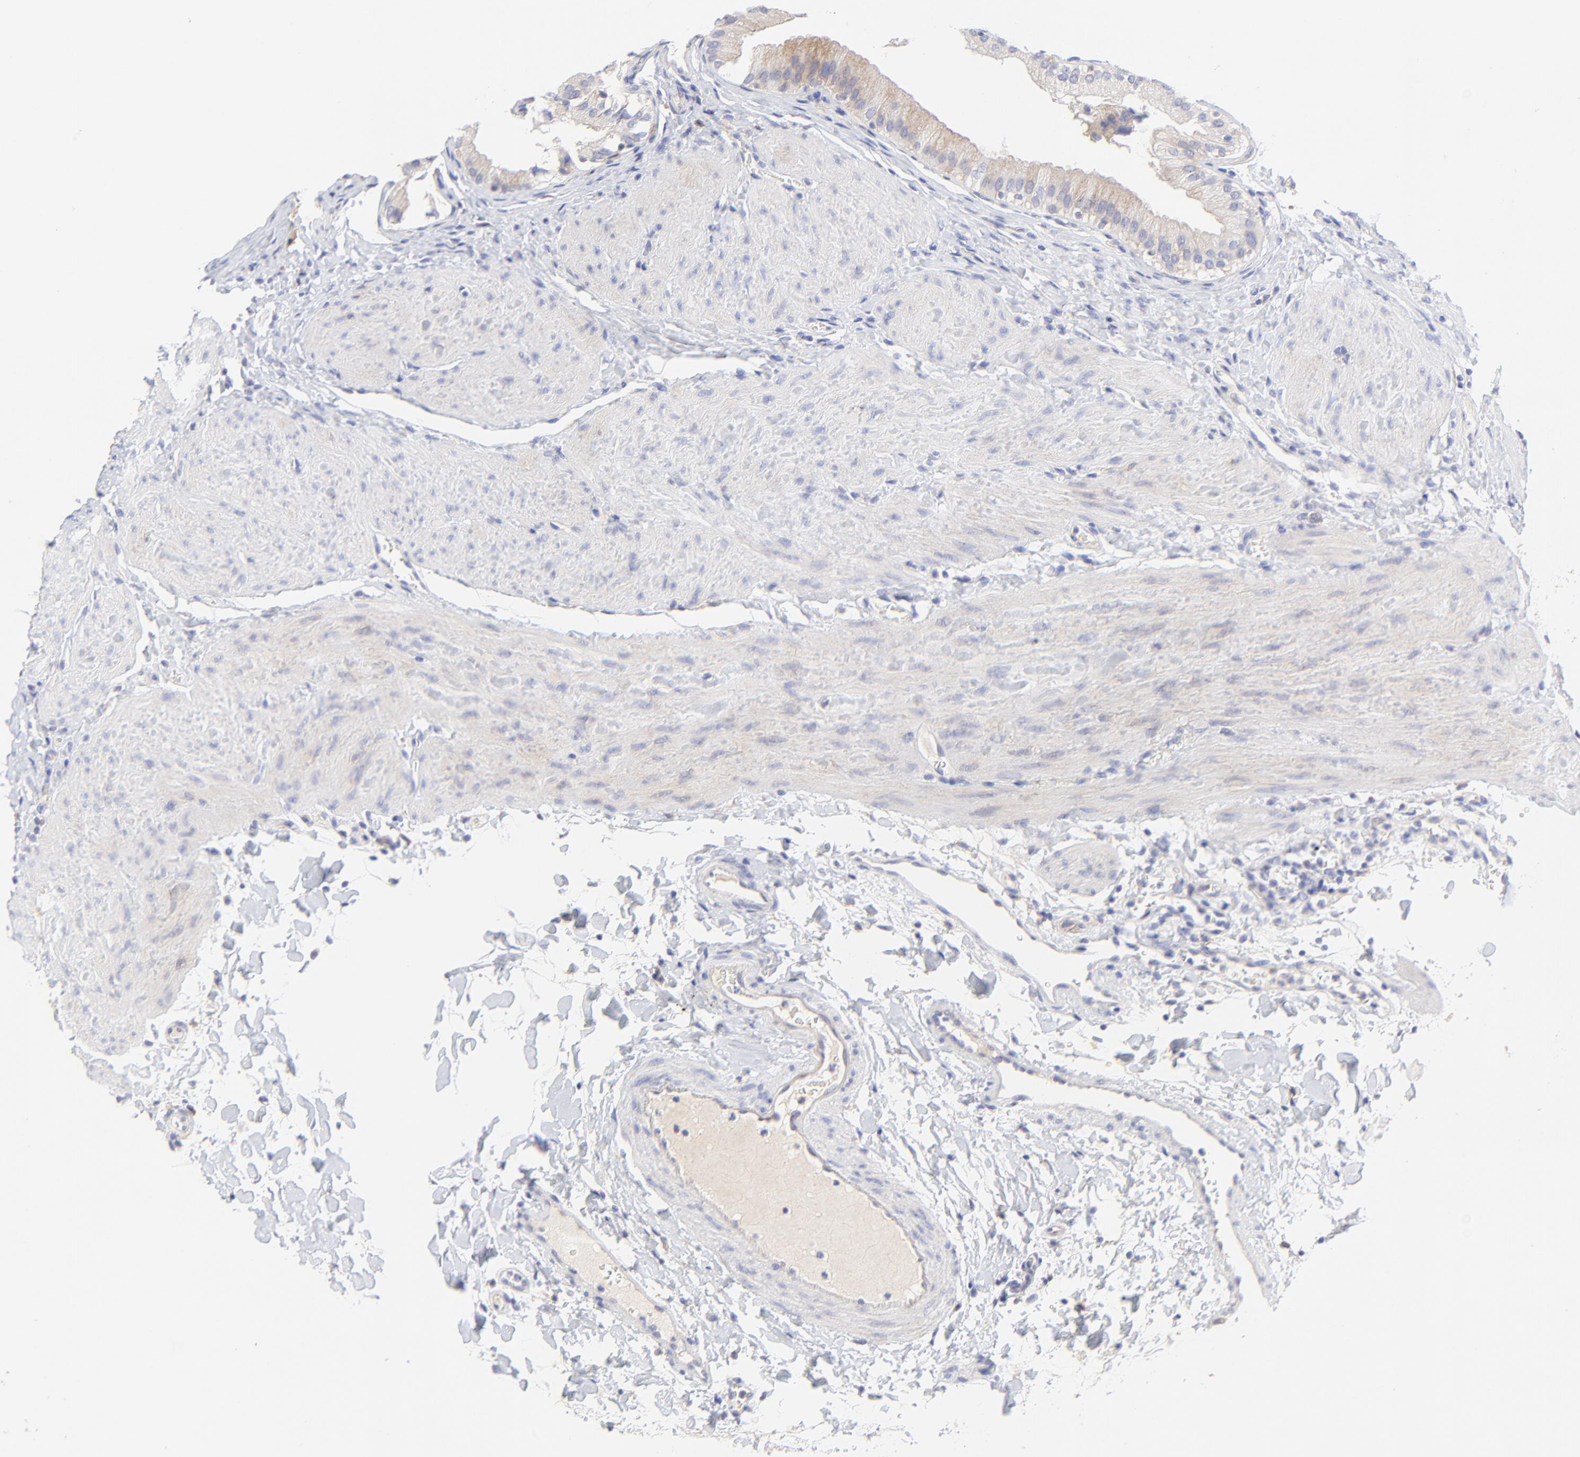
{"staining": {"intensity": "moderate", "quantity": "25%-75%", "location": "cytoplasmic/membranous"}, "tissue": "gallbladder", "cell_type": "Glandular cells", "image_type": "normal", "snomed": [{"axis": "morphology", "description": "Normal tissue, NOS"}, {"axis": "topography", "description": "Gallbladder"}], "caption": "Unremarkable gallbladder reveals moderate cytoplasmic/membranous staining in approximately 25%-75% of glandular cells, visualized by immunohistochemistry.", "gene": "LHFPL1", "patient": {"sex": "female", "age": 24}}